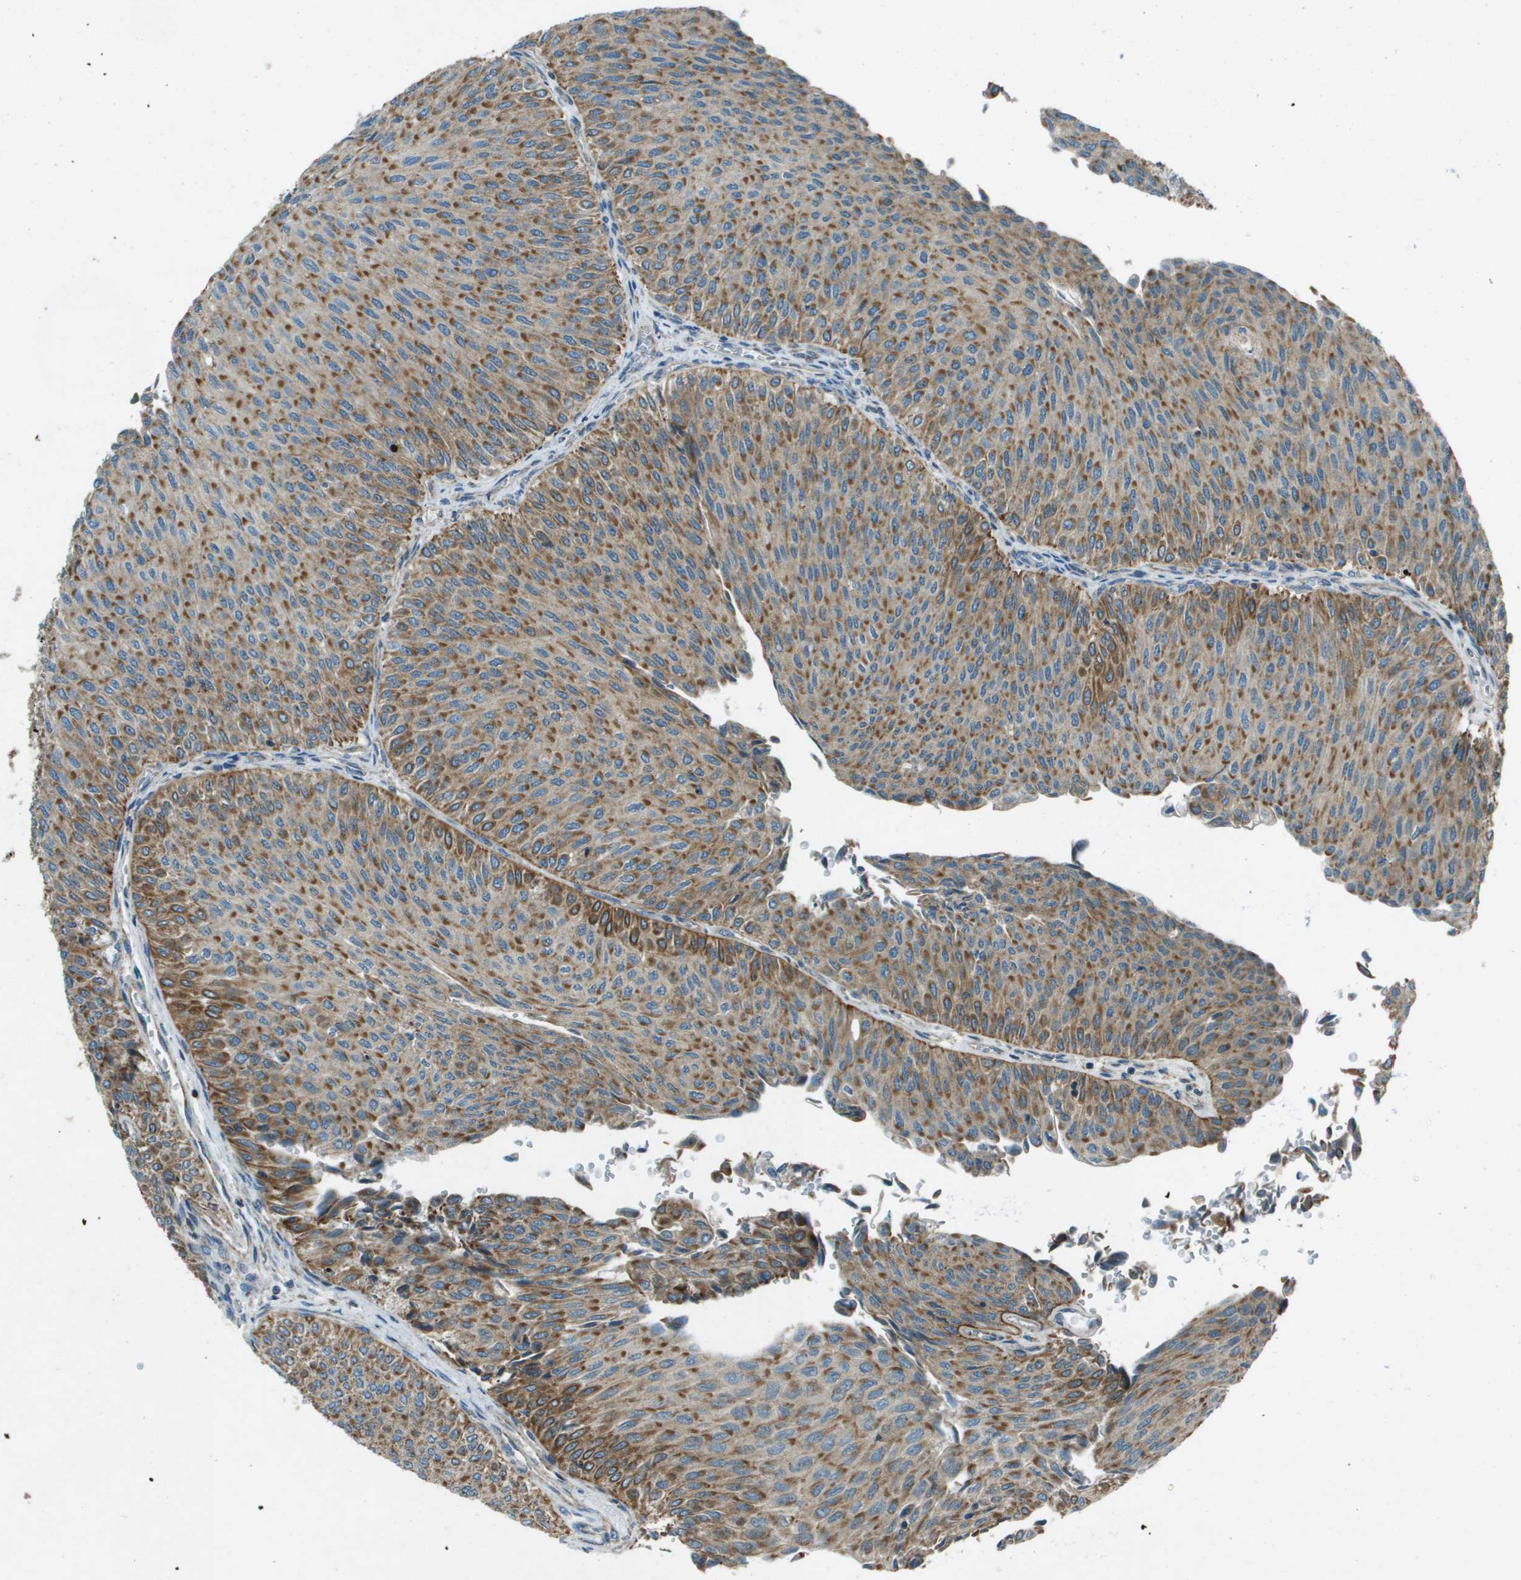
{"staining": {"intensity": "moderate", "quantity": ">75%", "location": "cytoplasmic/membranous"}, "tissue": "urothelial cancer", "cell_type": "Tumor cells", "image_type": "cancer", "snomed": [{"axis": "morphology", "description": "Urothelial carcinoma, Low grade"}, {"axis": "topography", "description": "Urinary bladder"}], "caption": "Low-grade urothelial carcinoma was stained to show a protein in brown. There is medium levels of moderate cytoplasmic/membranous staining in about >75% of tumor cells.", "gene": "MIGA1", "patient": {"sex": "male", "age": 78}}